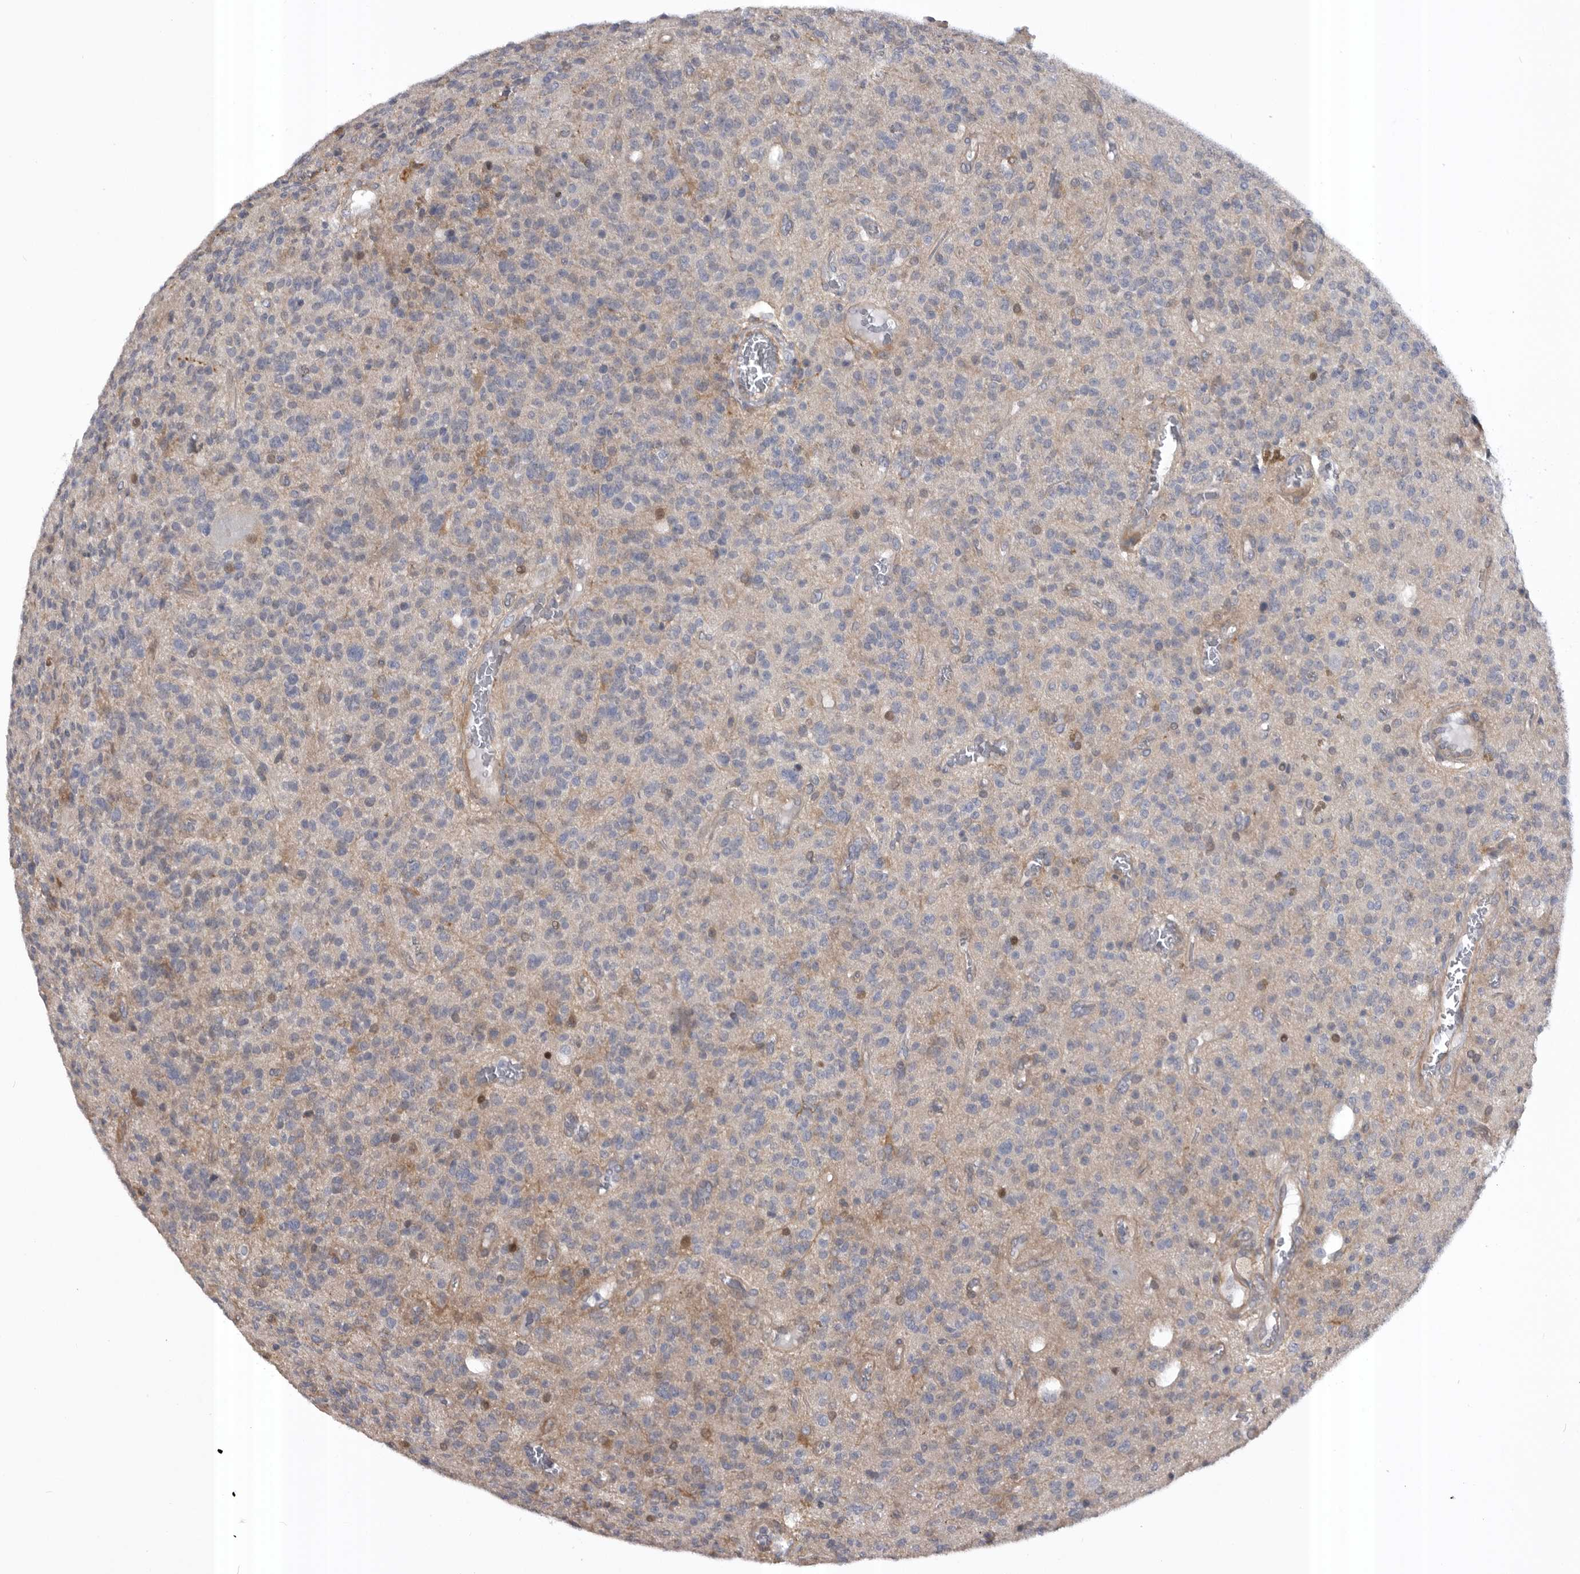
{"staining": {"intensity": "moderate", "quantity": "<25%", "location": "nuclear"}, "tissue": "glioma", "cell_type": "Tumor cells", "image_type": "cancer", "snomed": [{"axis": "morphology", "description": "Glioma, malignant, High grade"}, {"axis": "topography", "description": "Brain"}], "caption": "IHC (DAB) staining of human malignant glioma (high-grade) exhibits moderate nuclear protein expression in about <25% of tumor cells. (IHC, brightfield microscopy, high magnification).", "gene": "RAB3GAP2", "patient": {"sex": "male", "age": 34}}